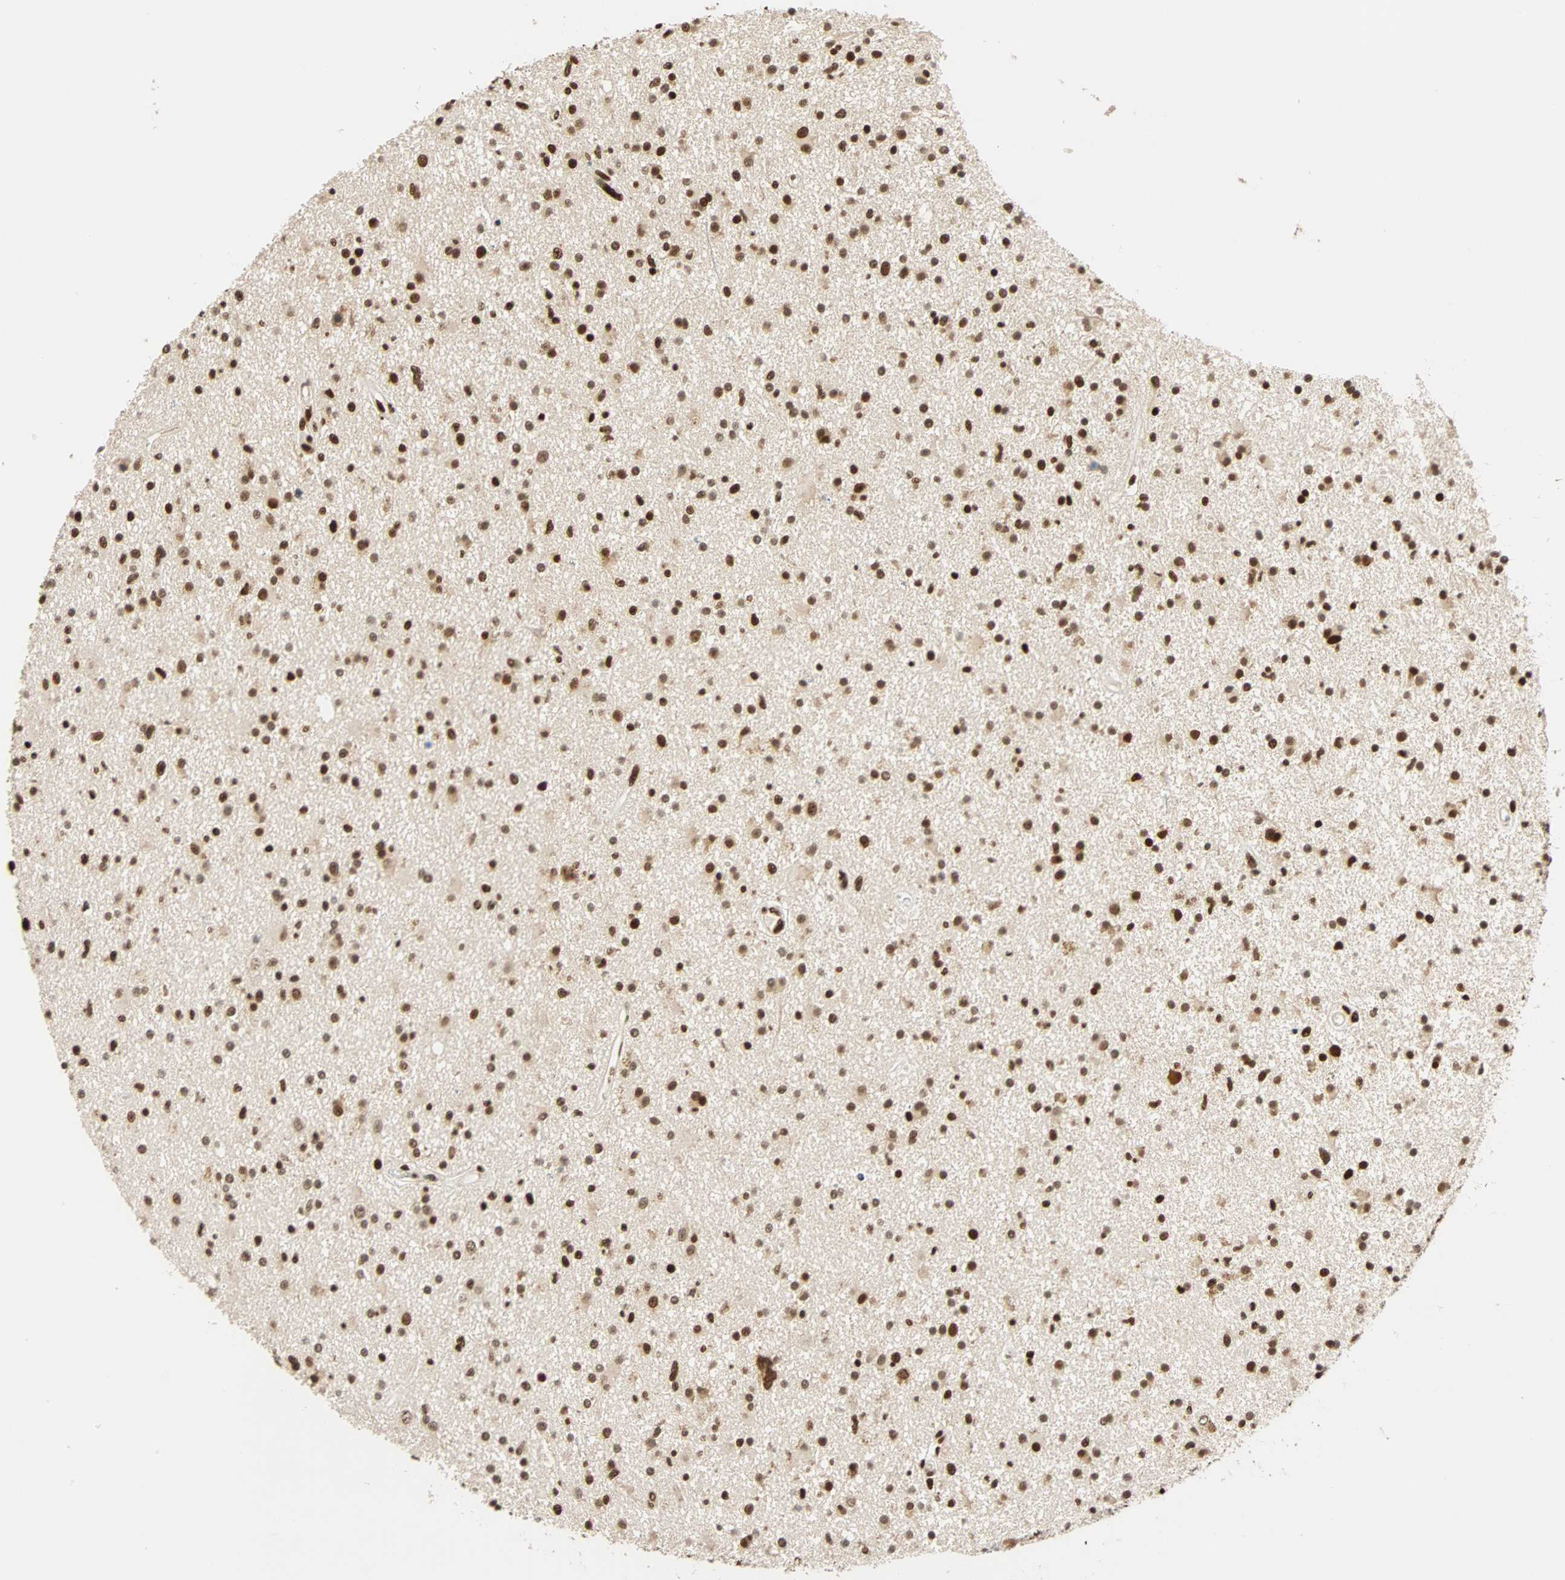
{"staining": {"intensity": "strong", "quantity": ">75%", "location": "nuclear"}, "tissue": "glioma", "cell_type": "Tumor cells", "image_type": "cancer", "snomed": [{"axis": "morphology", "description": "Glioma, malignant, High grade"}, {"axis": "topography", "description": "Brain"}], "caption": "Glioma tissue exhibits strong nuclear staining in about >75% of tumor cells, visualized by immunohistochemistry. (IHC, brightfield microscopy, high magnification).", "gene": "CDK12", "patient": {"sex": "male", "age": 33}}